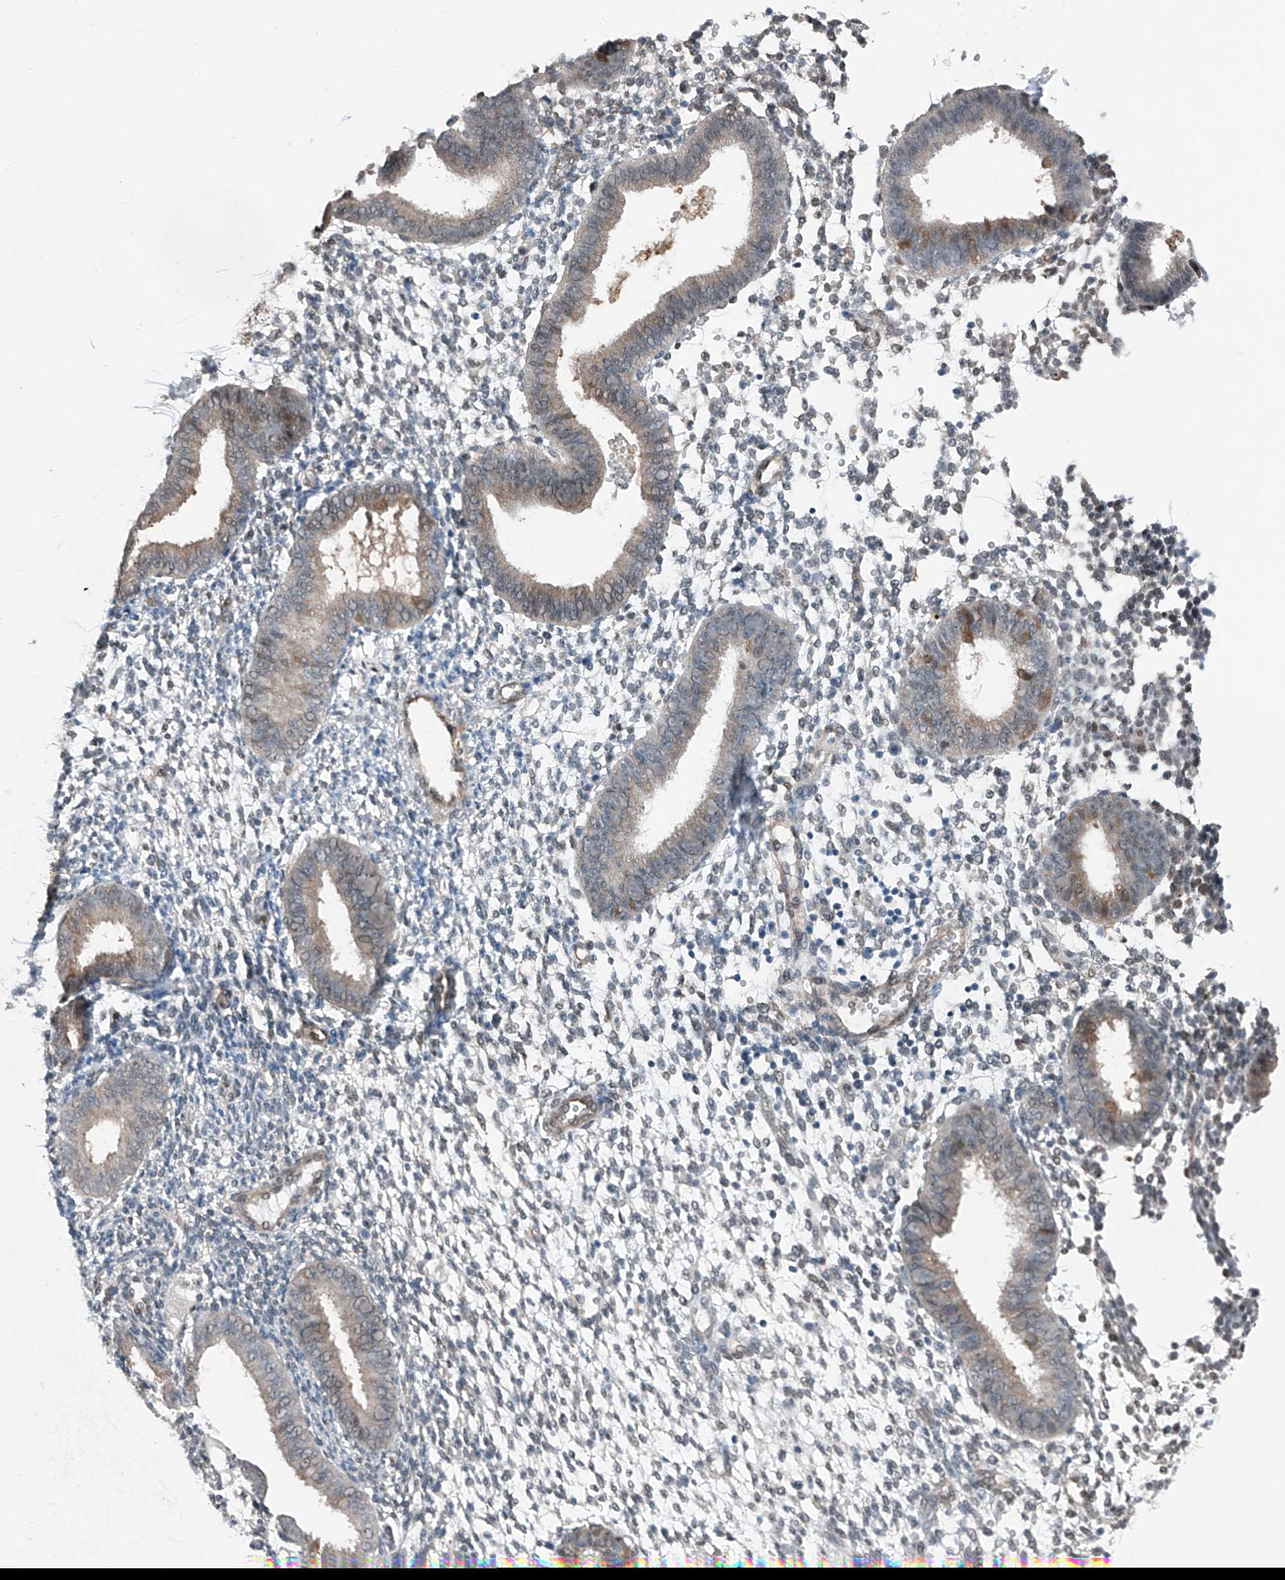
{"staining": {"intensity": "negative", "quantity": "none", "location": "none"}, "tissue": "endometrium", "cell_type": "Cells in endometrial stroma", "image_type": "normal", "snomed": [{"axis": "morphology", "description": "Normal tissue, NOS"}, {"axis": "topography", "description": "Uterus"}, {"axis": "topography", "description": "Endometrium"}], "caption": "DAB (3,3'-diaminobenzidine) immunohistochemical staining of benign human endometrium exhibits no significant positivity in cells in endometrial stroma.", "gene": "HSPA6", "patient": {"sex": "female", "age": 48}}